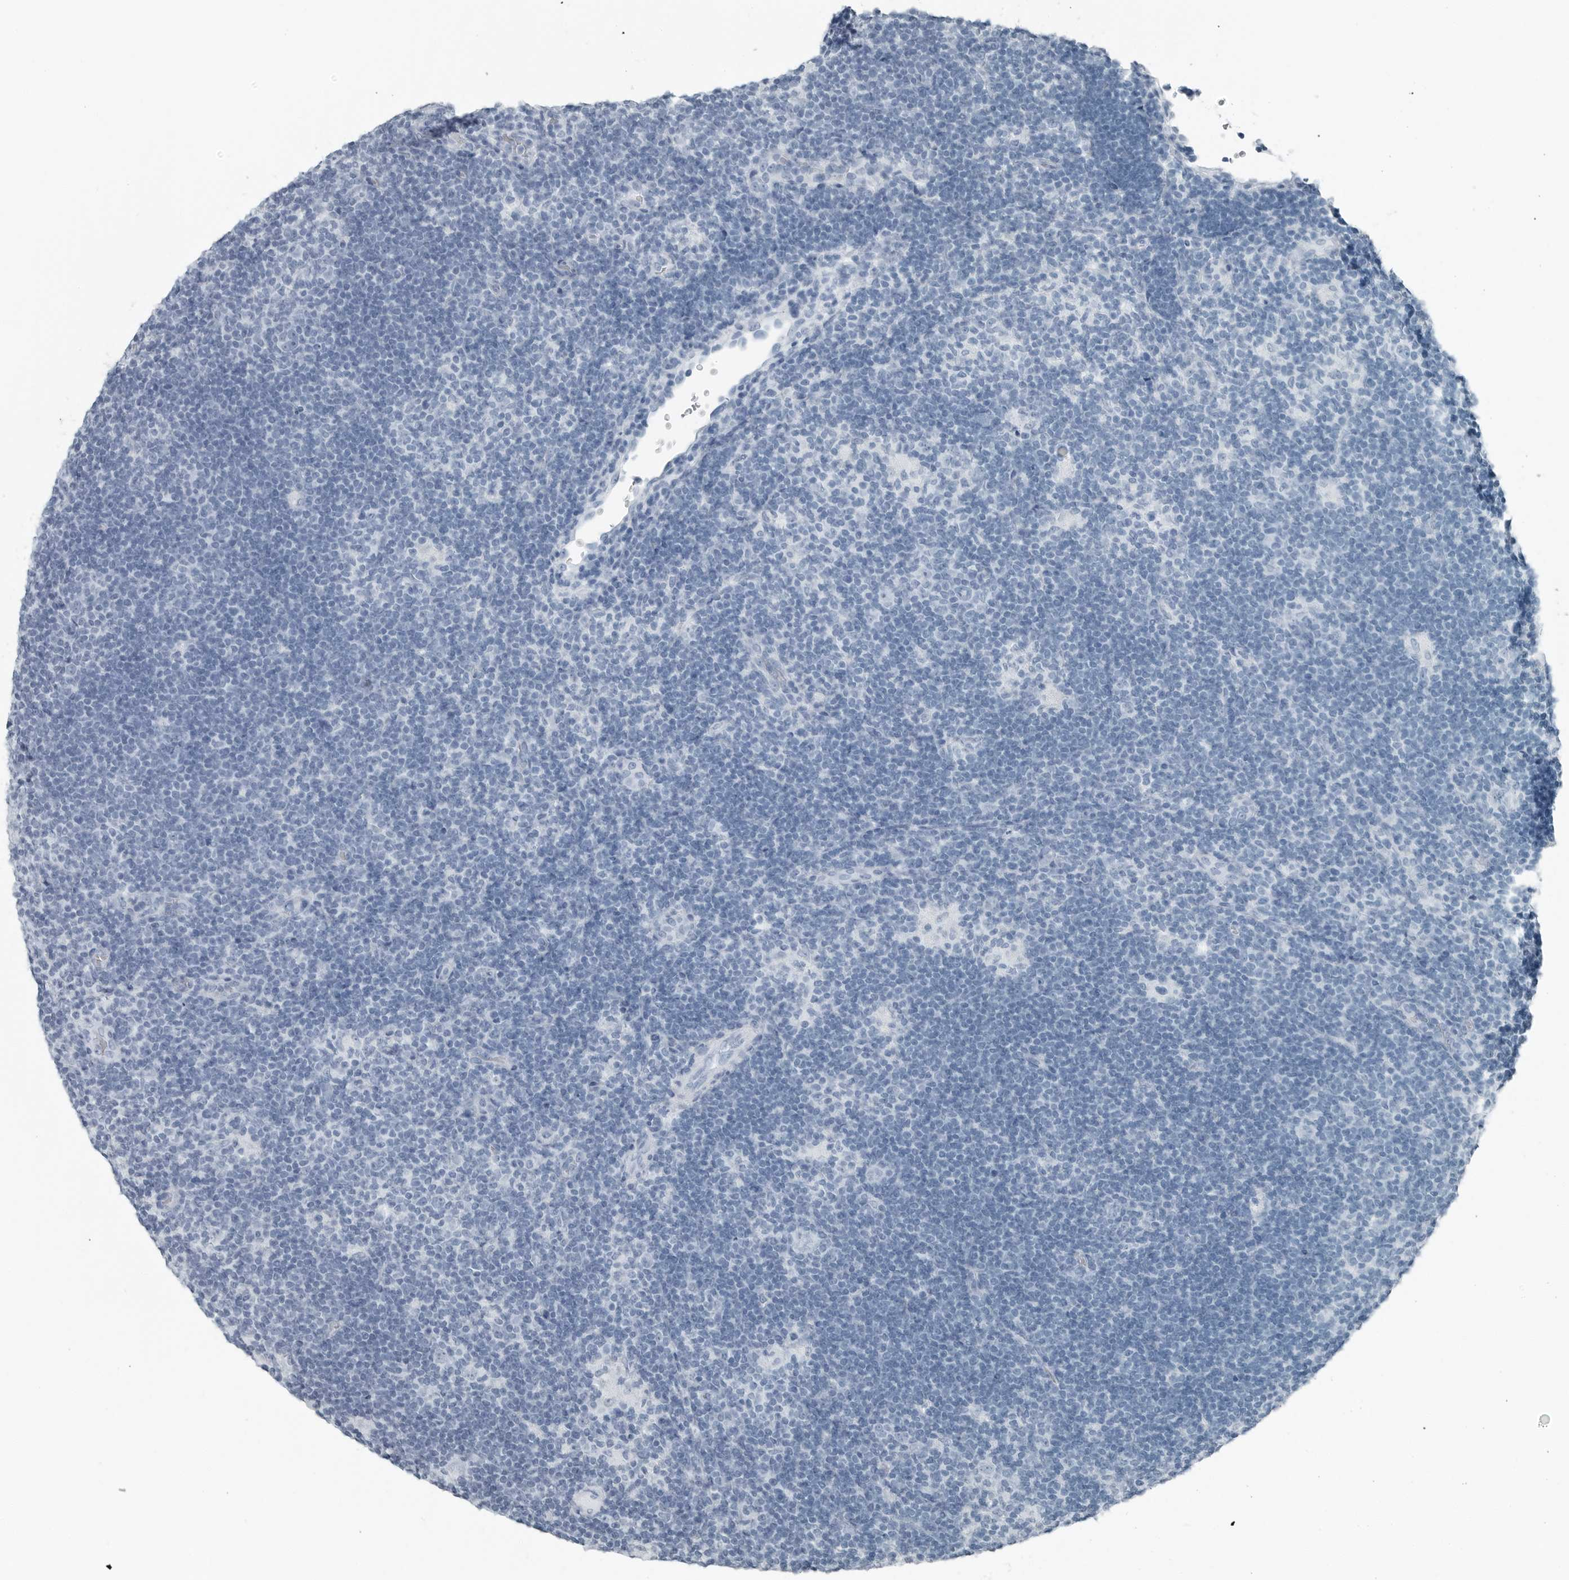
{"staining": {"intensity": "negative", "quantity": "none", "location": "none"}, "tissue": "lymphoma", "cell_type": "Tumor cells", "image_type": "cancer", "snomed": [{"axis": "morphology", "description": "Hodgkin's disease, NOS"}, {"axis": "topography", "description": "Lymph node"}], "caption": "The micrograph exhibits no significant staining in tumor cells of lymphoma.", "gene": "FABP6", "patient": {"sex": "female", "age": 57}}